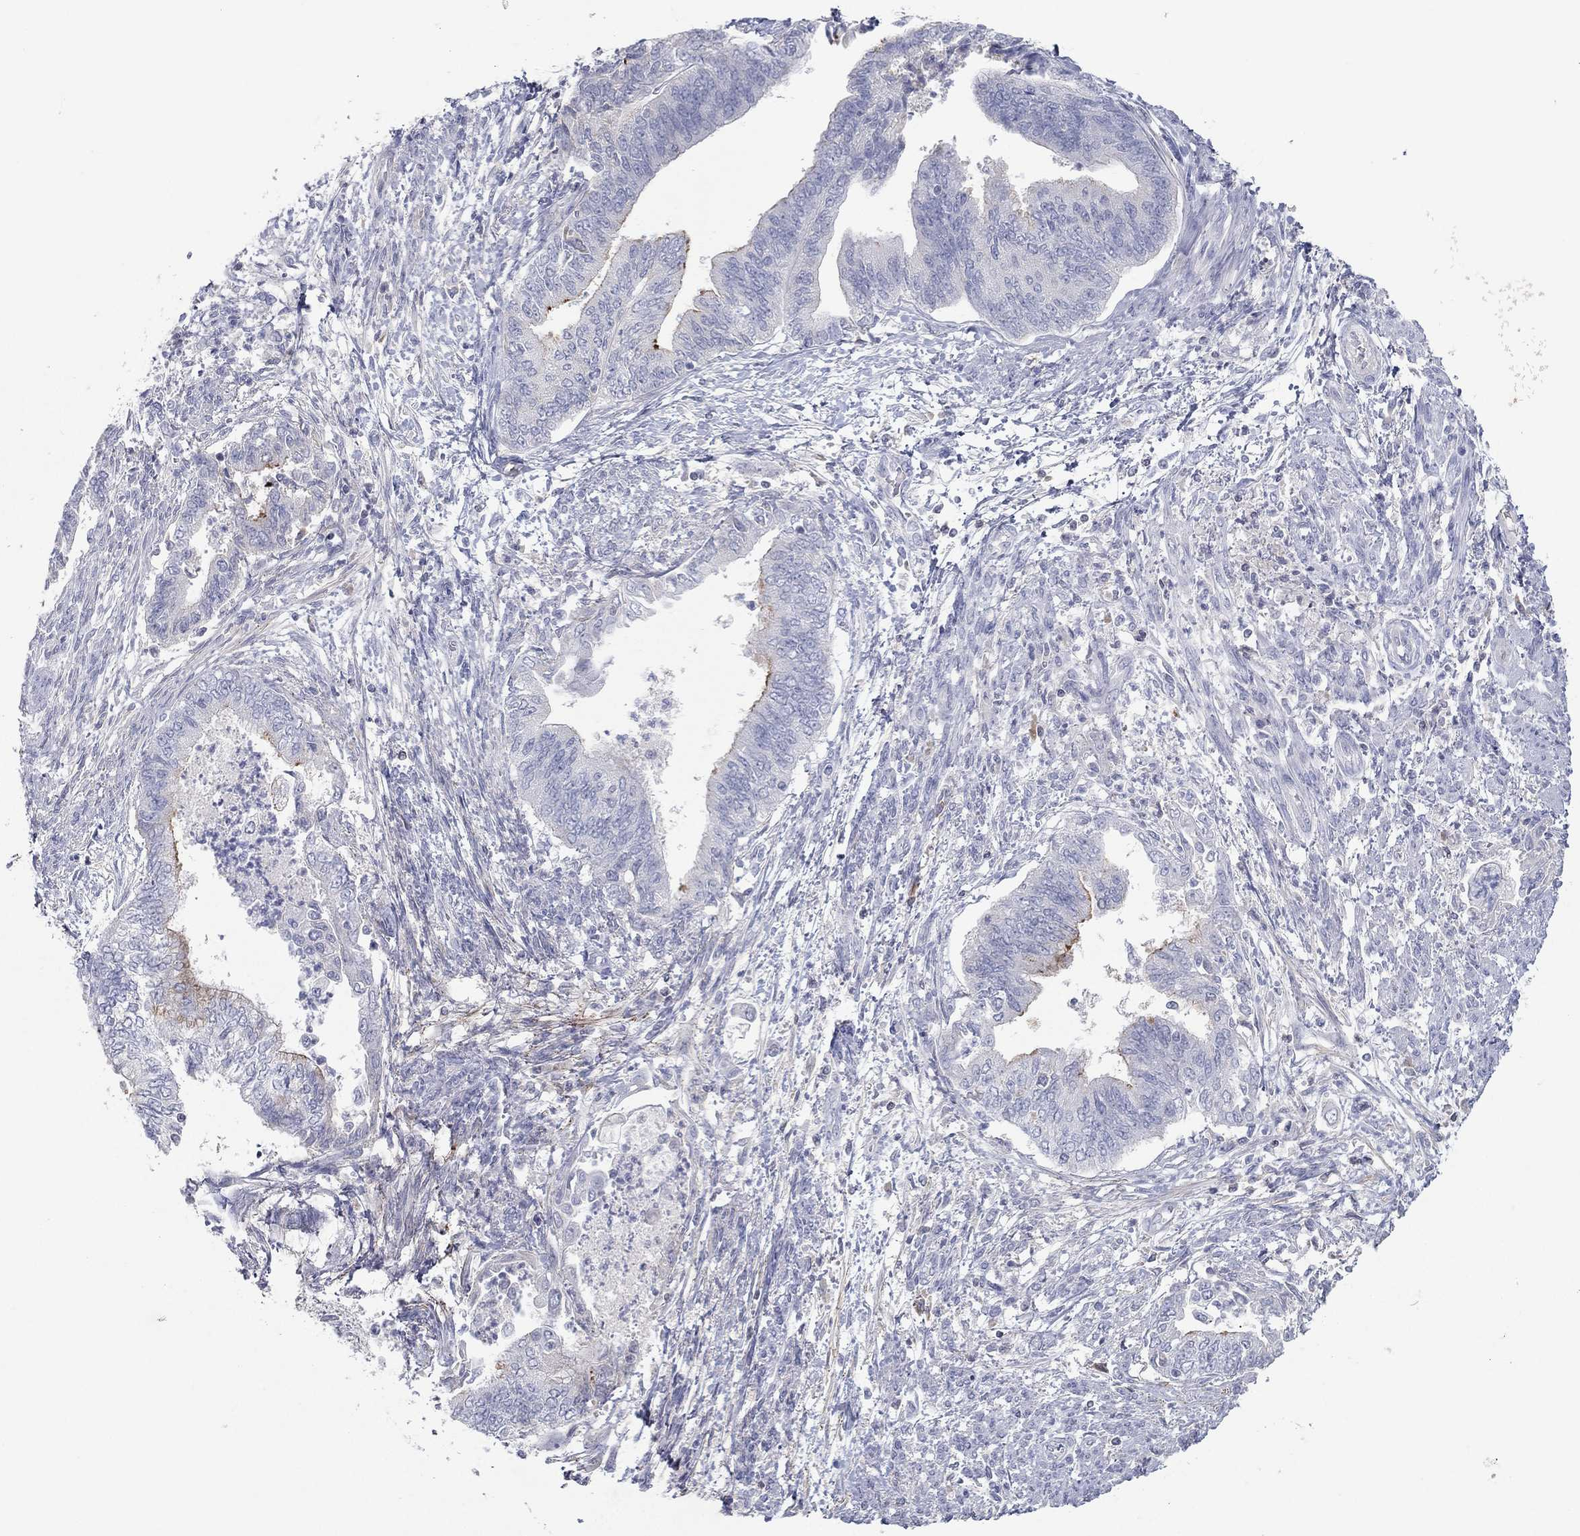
{"staining": {"intensity": "strong", "quantity": "<25%", "location": "cytoplasmic/membranous"}, "tissue": "endometrial cancer", "cell_type": "Tumor cells", "image_type": "cancer", "snomed": [{"axis": "morphology", "description": "Adenocarcinoma, NOS"}, {"axis": "topography", "description": "Endometrium"}], "caption": "Tumor cells reveal medium levels of strong cytoplasmic/membranous positivity in approximately <25% of cells in human endometrial adenocarcinoma. (Stains: DAB (3,3'-diaminobenzidine) in brown, nuclei in blue, Microscopy: brightfield microscopy at high magnification).", "gene": "CPT1B", "patient": {"sex": "female", "age": 65}}